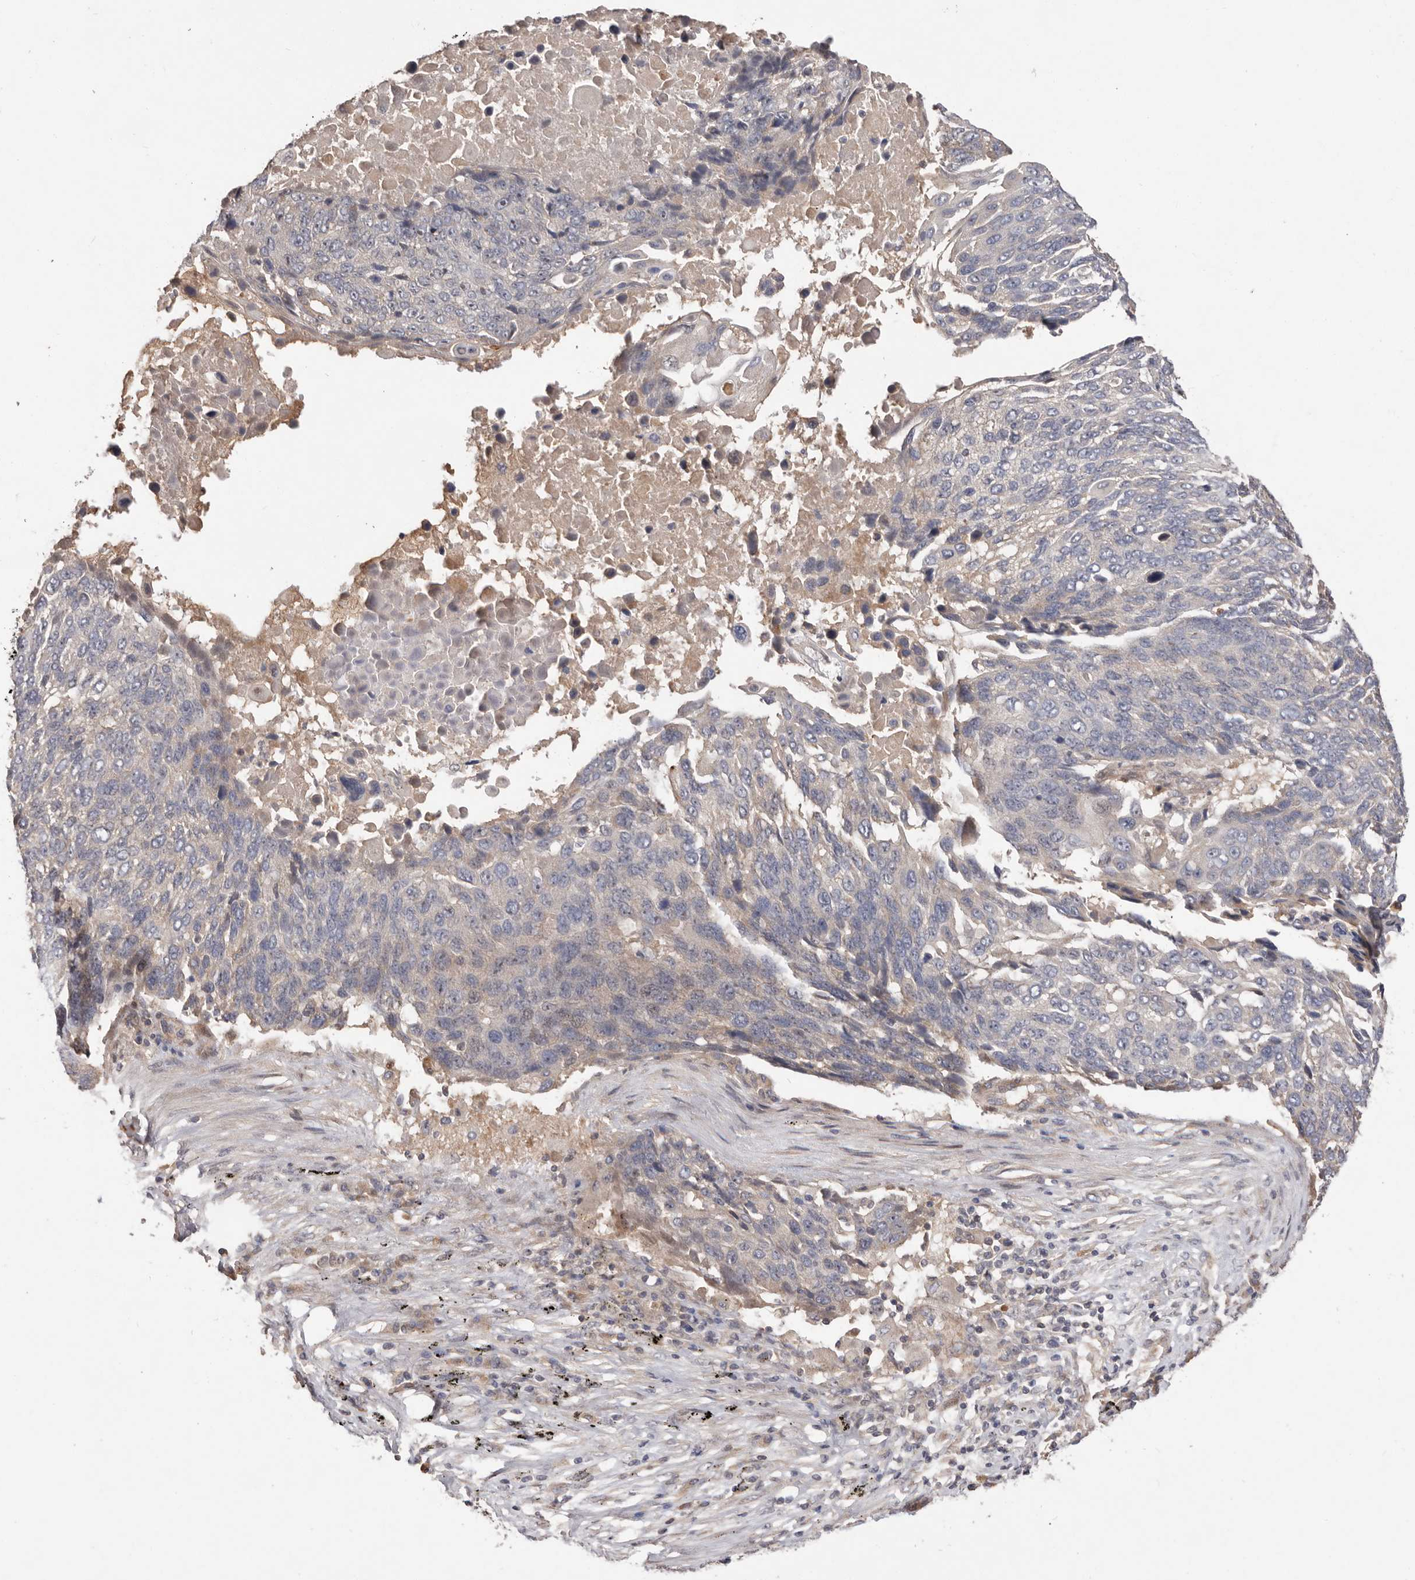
{"staining": {"intensity": "negative", "quantity": "none", "location": "none"}, "tissue": "lung cancer", "cell_type": "Tumor cells", "image_type": "cancer", "snomed": [{"axis": "morphology", "description": "Squamous cell carcinoma, NOS"}, {"axis": "topography", "description": "Lung"}], "caption": "Histopathology image shows no protein positivity in tumor cells of lung cancer (squamous cell carcinoma) tissue. (DAB (3,3'-diaminobenzidine) immunohistochemistry, high magnification).", "gene": "DOP1A", "patient": {"sex": "male", "age": 66}}